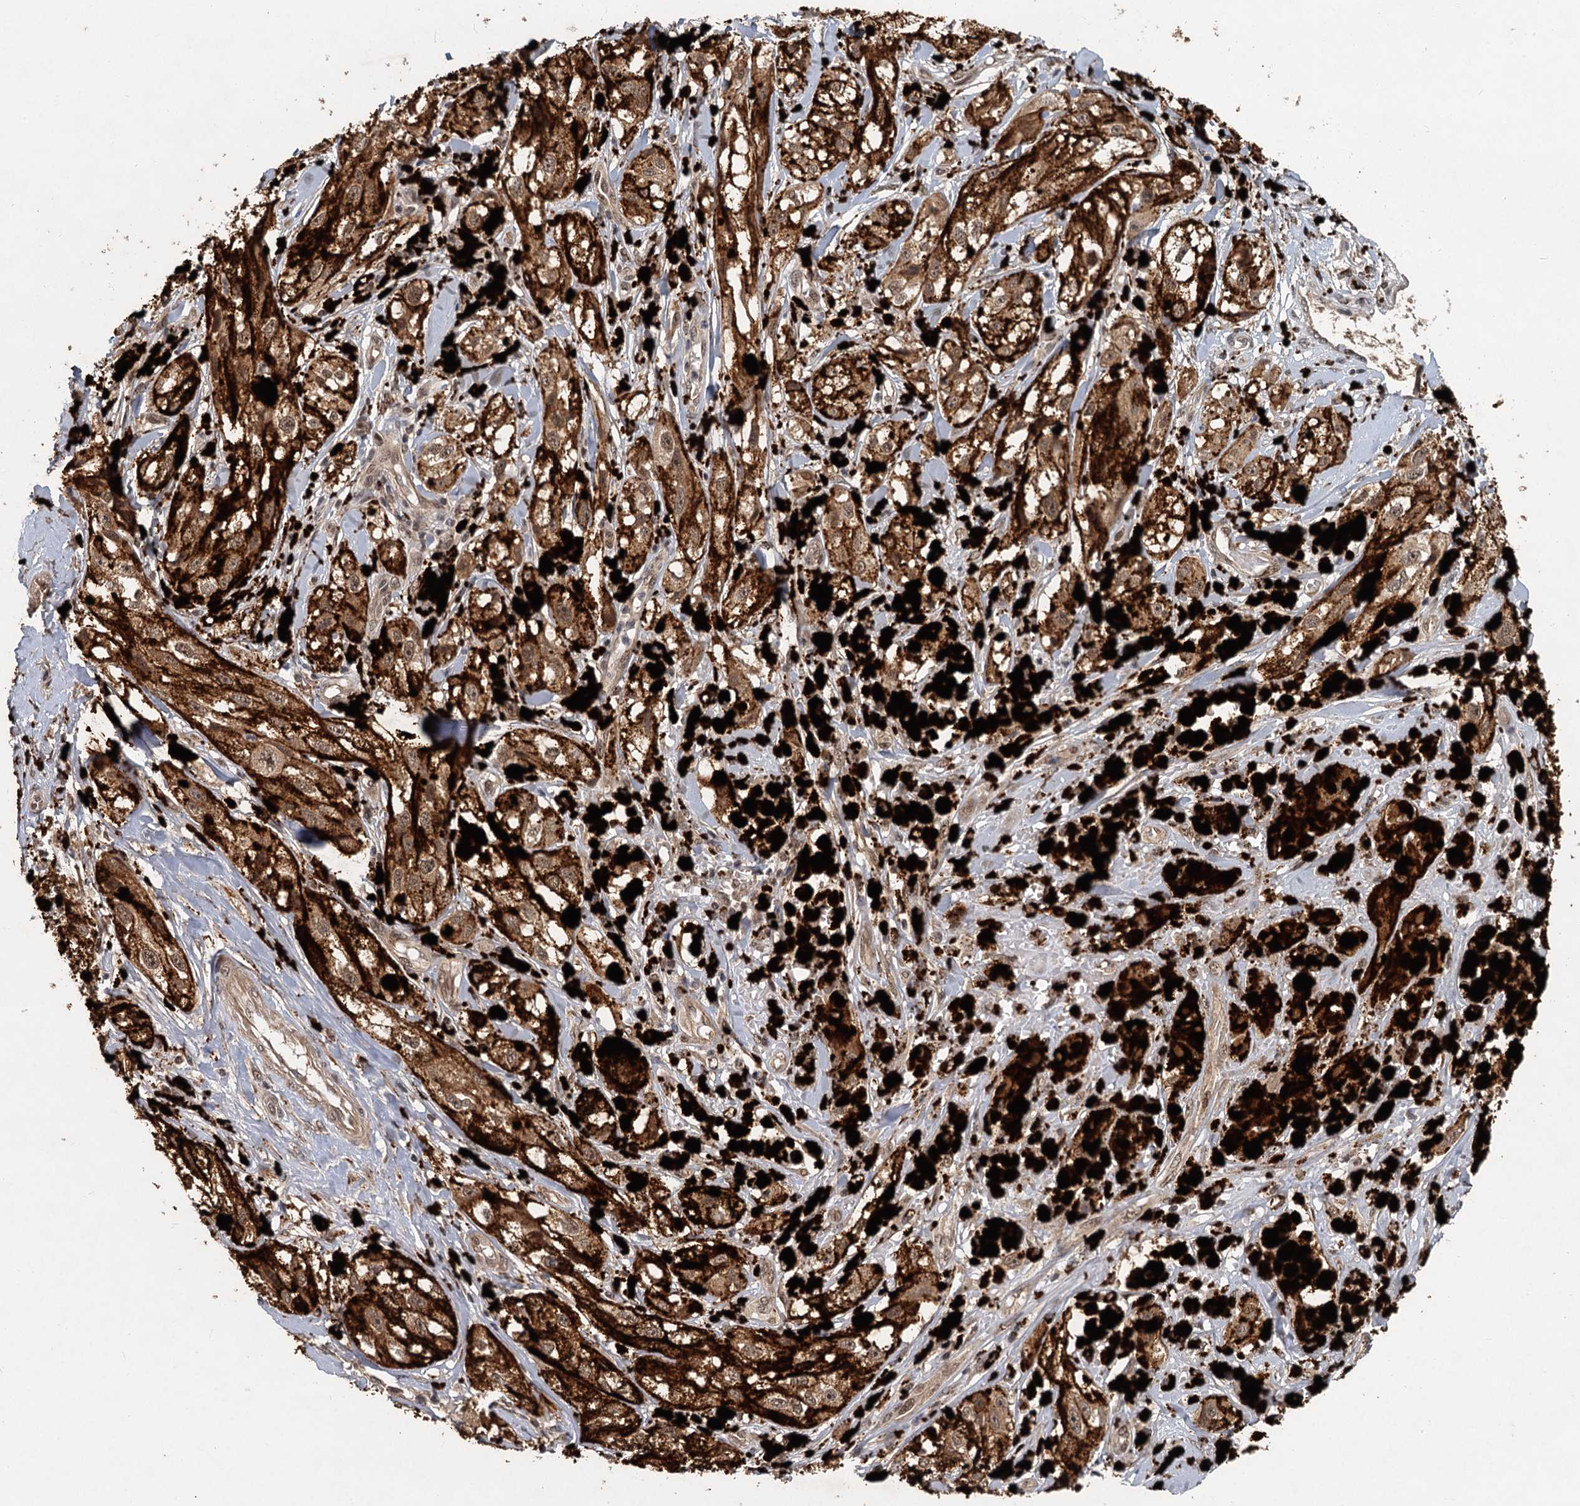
{"staining": {"intensity": "moderate", "quantity": ">75%", "location": "cytoplasmic/membranous,nuclear"}, "tissue": "melanoma", "cell_type": "Tumor cells", "image_type": "cancer", "snomed": [{"axis": "morphology", "description": "Malignant melanoma, NOS"}, {"axis": "topography", "description": "Skin"}], "caption": "This micrograph shows melanoma stained with immunohistochemistry to label a protein in brown. The cytoplasmic/membranous and nuclear of tumor cells show moderate positivity for the protein. Nuclei are counter-stained blue.", "gene": "RITA1", "patient": {"sex": "male", "age": 88}}